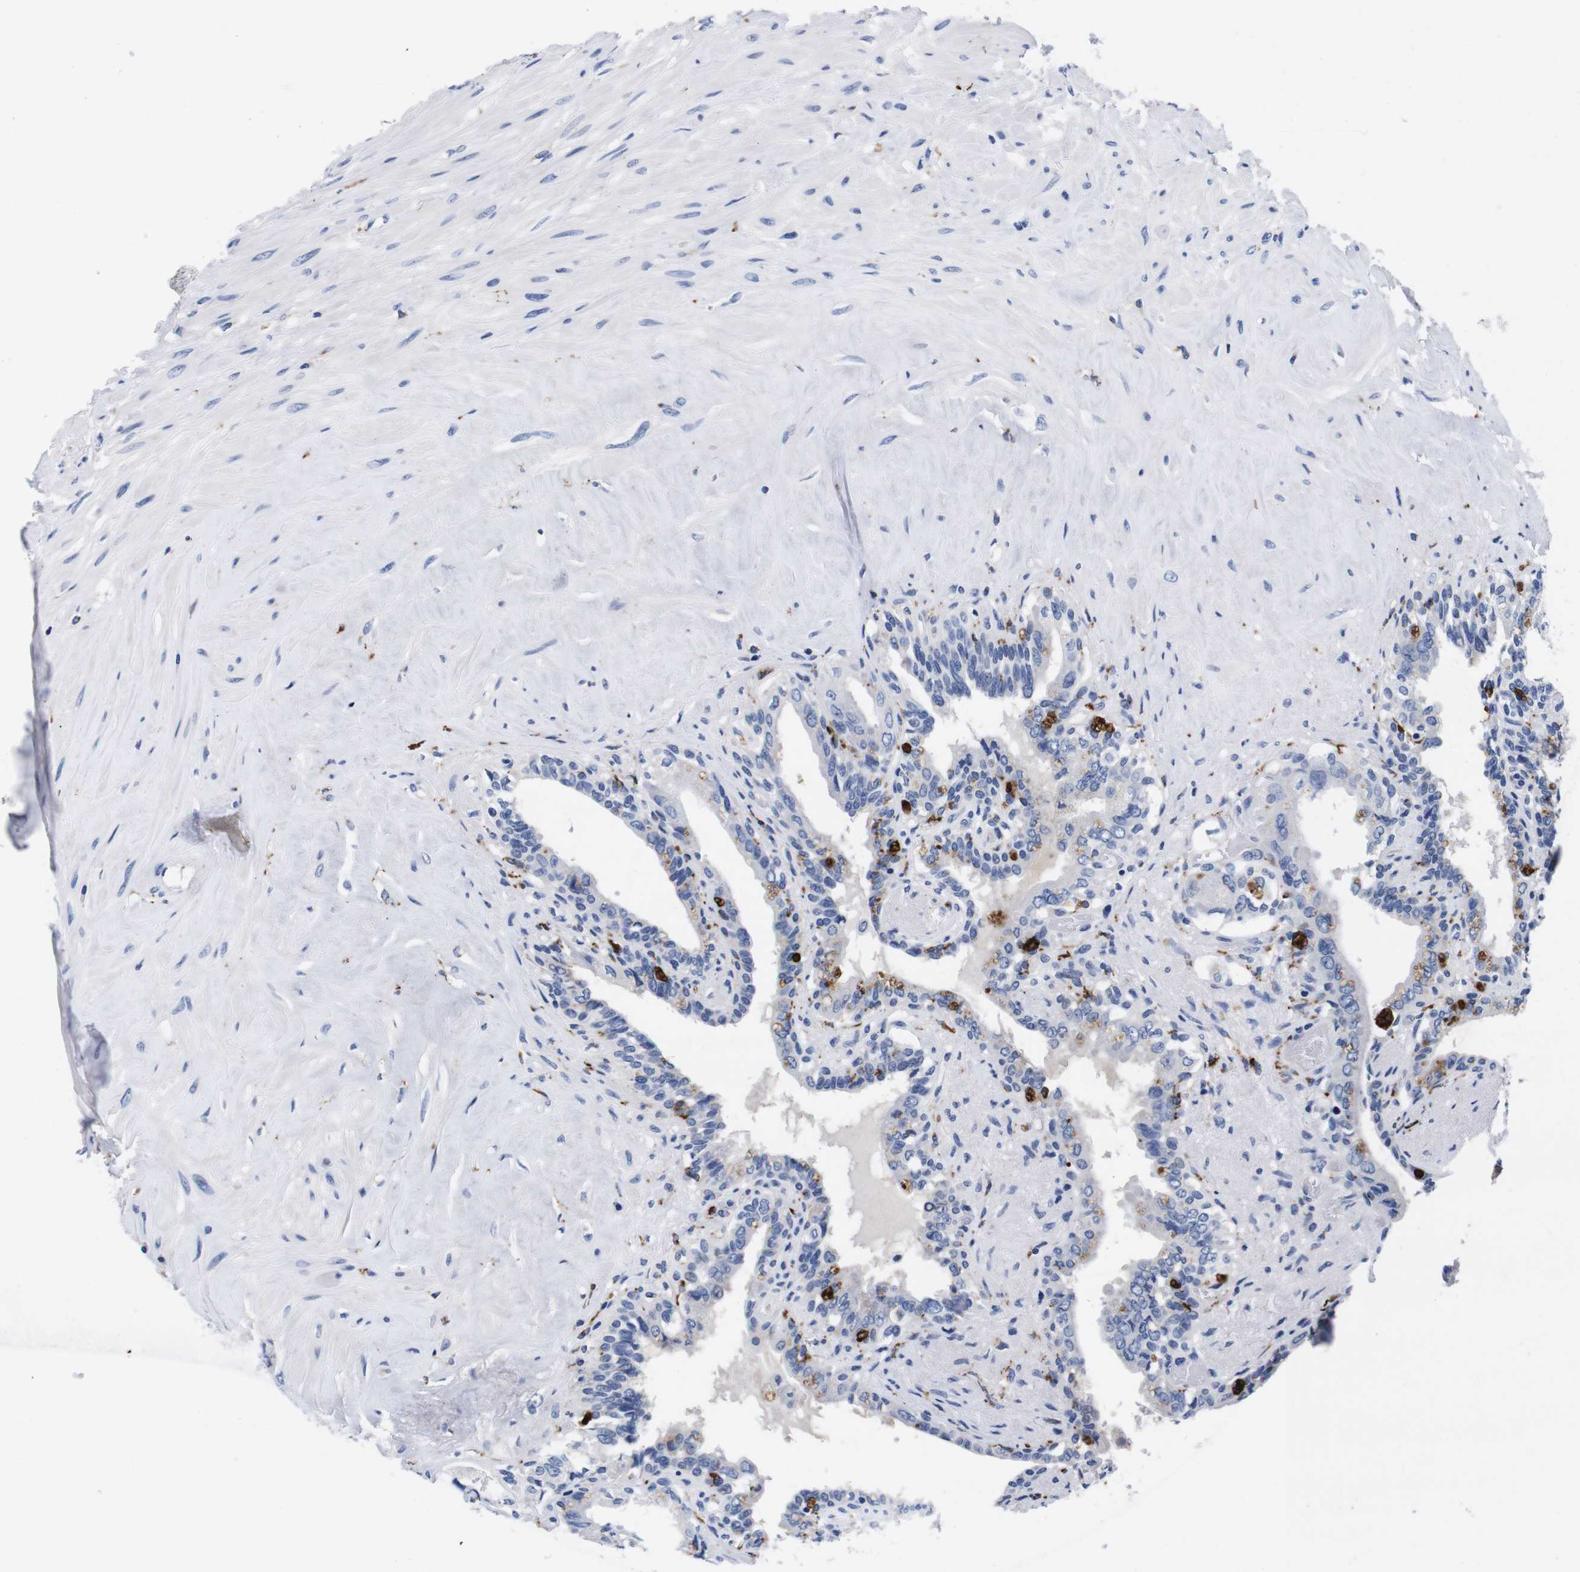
{"staining": {"intensity": "negative", "quantity": "none", "location": "none"}, "tissue": "seminal vesicle", "cell_type": "Glandular cells", "image_type": "normal", "snomed": [{"axis": "morphology", "description": "Normal tissue, NOS"}, {"axis": "topography", "description": "Seminal veicle"}], "caption": "A high-resolution micrograph shows immunohistochemistry (IHC) staining of unremarkable seminal vesicle, which shows no significant expression in glandular cells. Brightfield microscopy of immunohistochemistry (IHC) stained with DAB (3,3'-diaminobenzidine) (brown) and hematoxylin (blue), captured at high magnification.", "gene": "ENSG00000248993", "patient": {"sex": "male", "age": 63}}